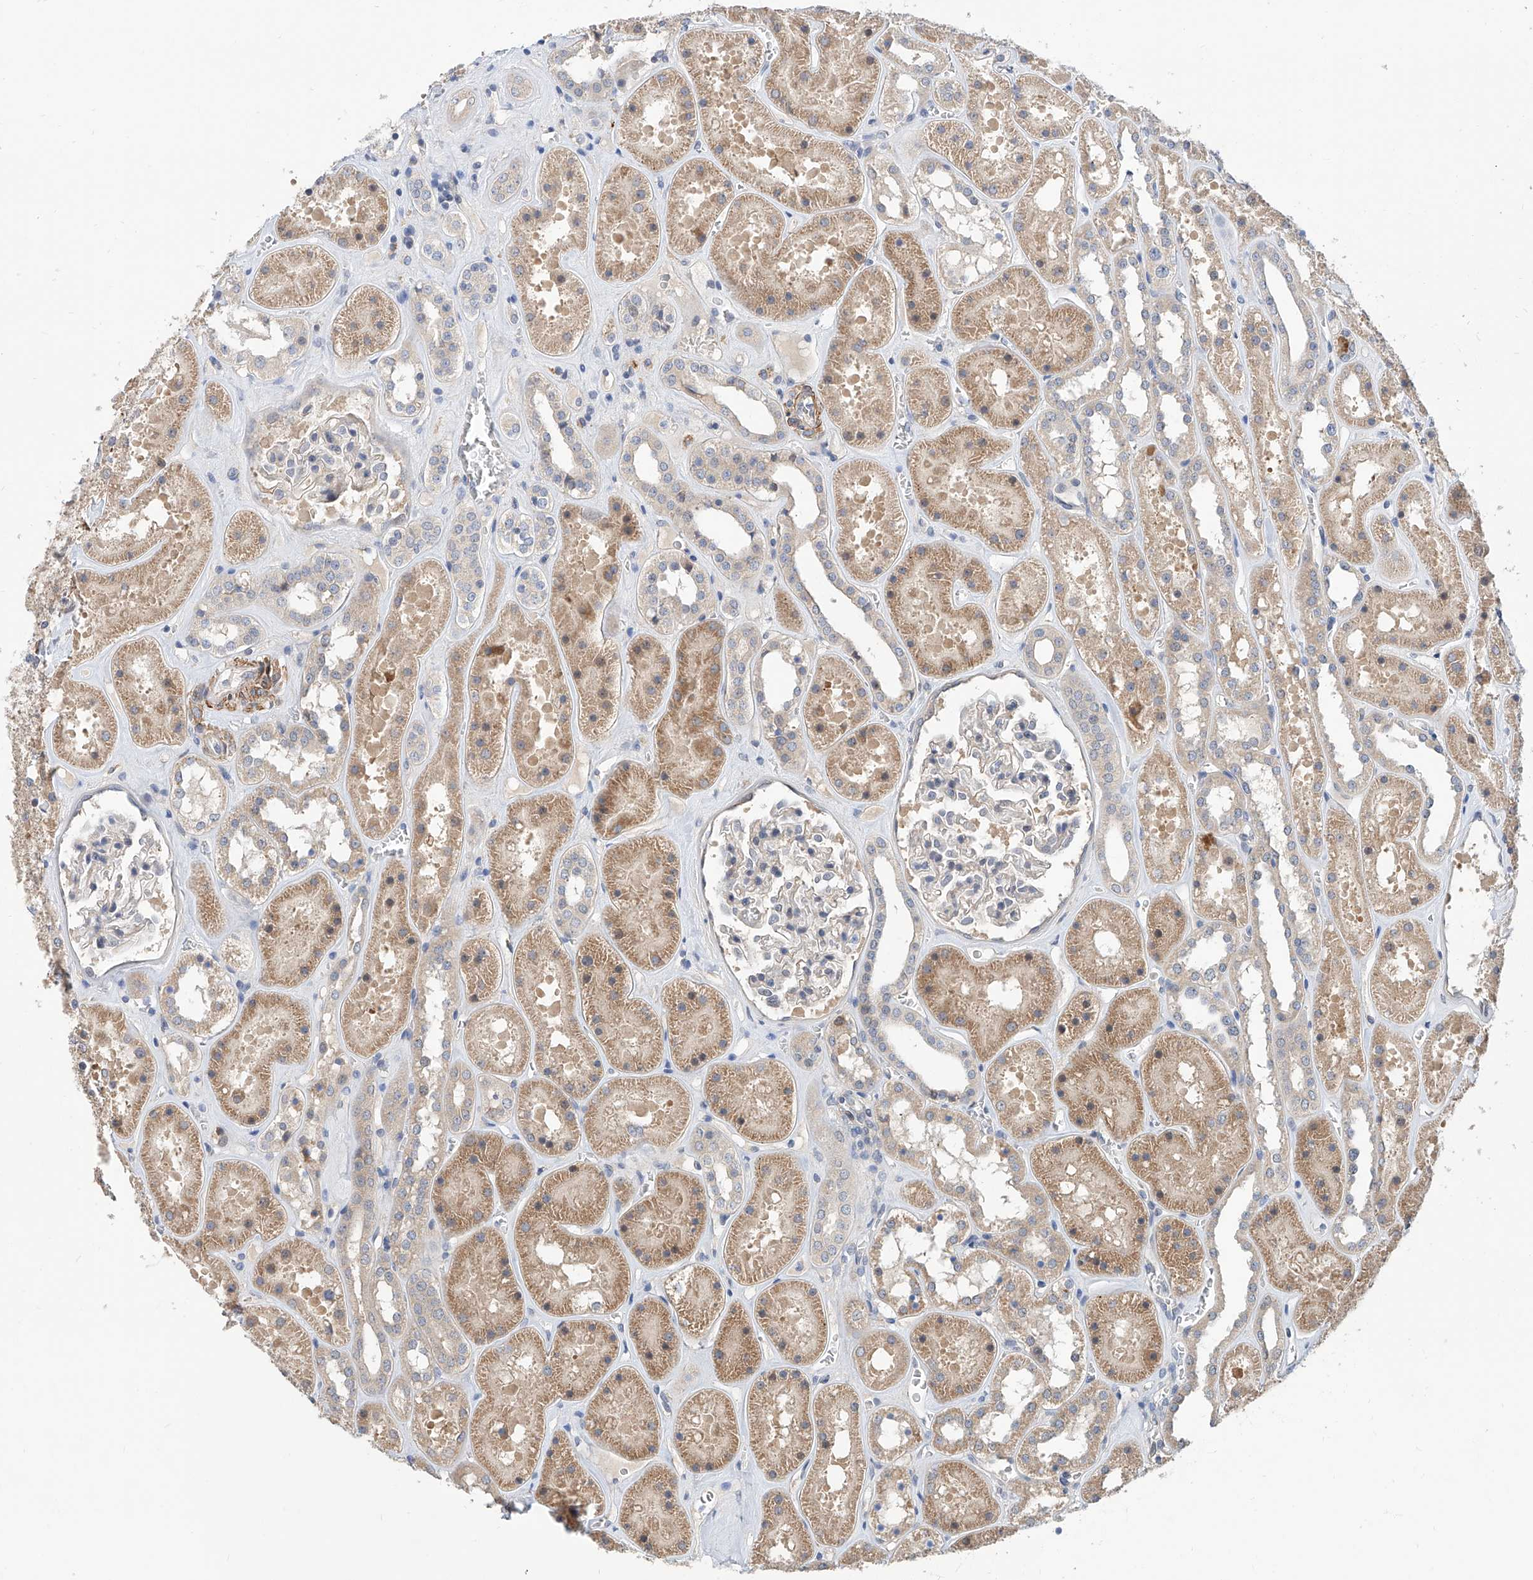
{"staining": {"intensity": "weak", "quantity": "<25%", "location": "cytoplasmic/membranous"}, "tissue": "kidney", "cell_type": "Cells in glomeruli", "image_type": "normal", "snomed": [{"axis": "morphology", "description": "Normal tissue, NOS"}, {"axis": "topography", "description": "Kidney"}], "caption": "This is an IHC image of normal kidney. There is no expression in cells in glomeruli.", "gene": "MAGEE2", "patient": {"sex": "female", "age": 41}}